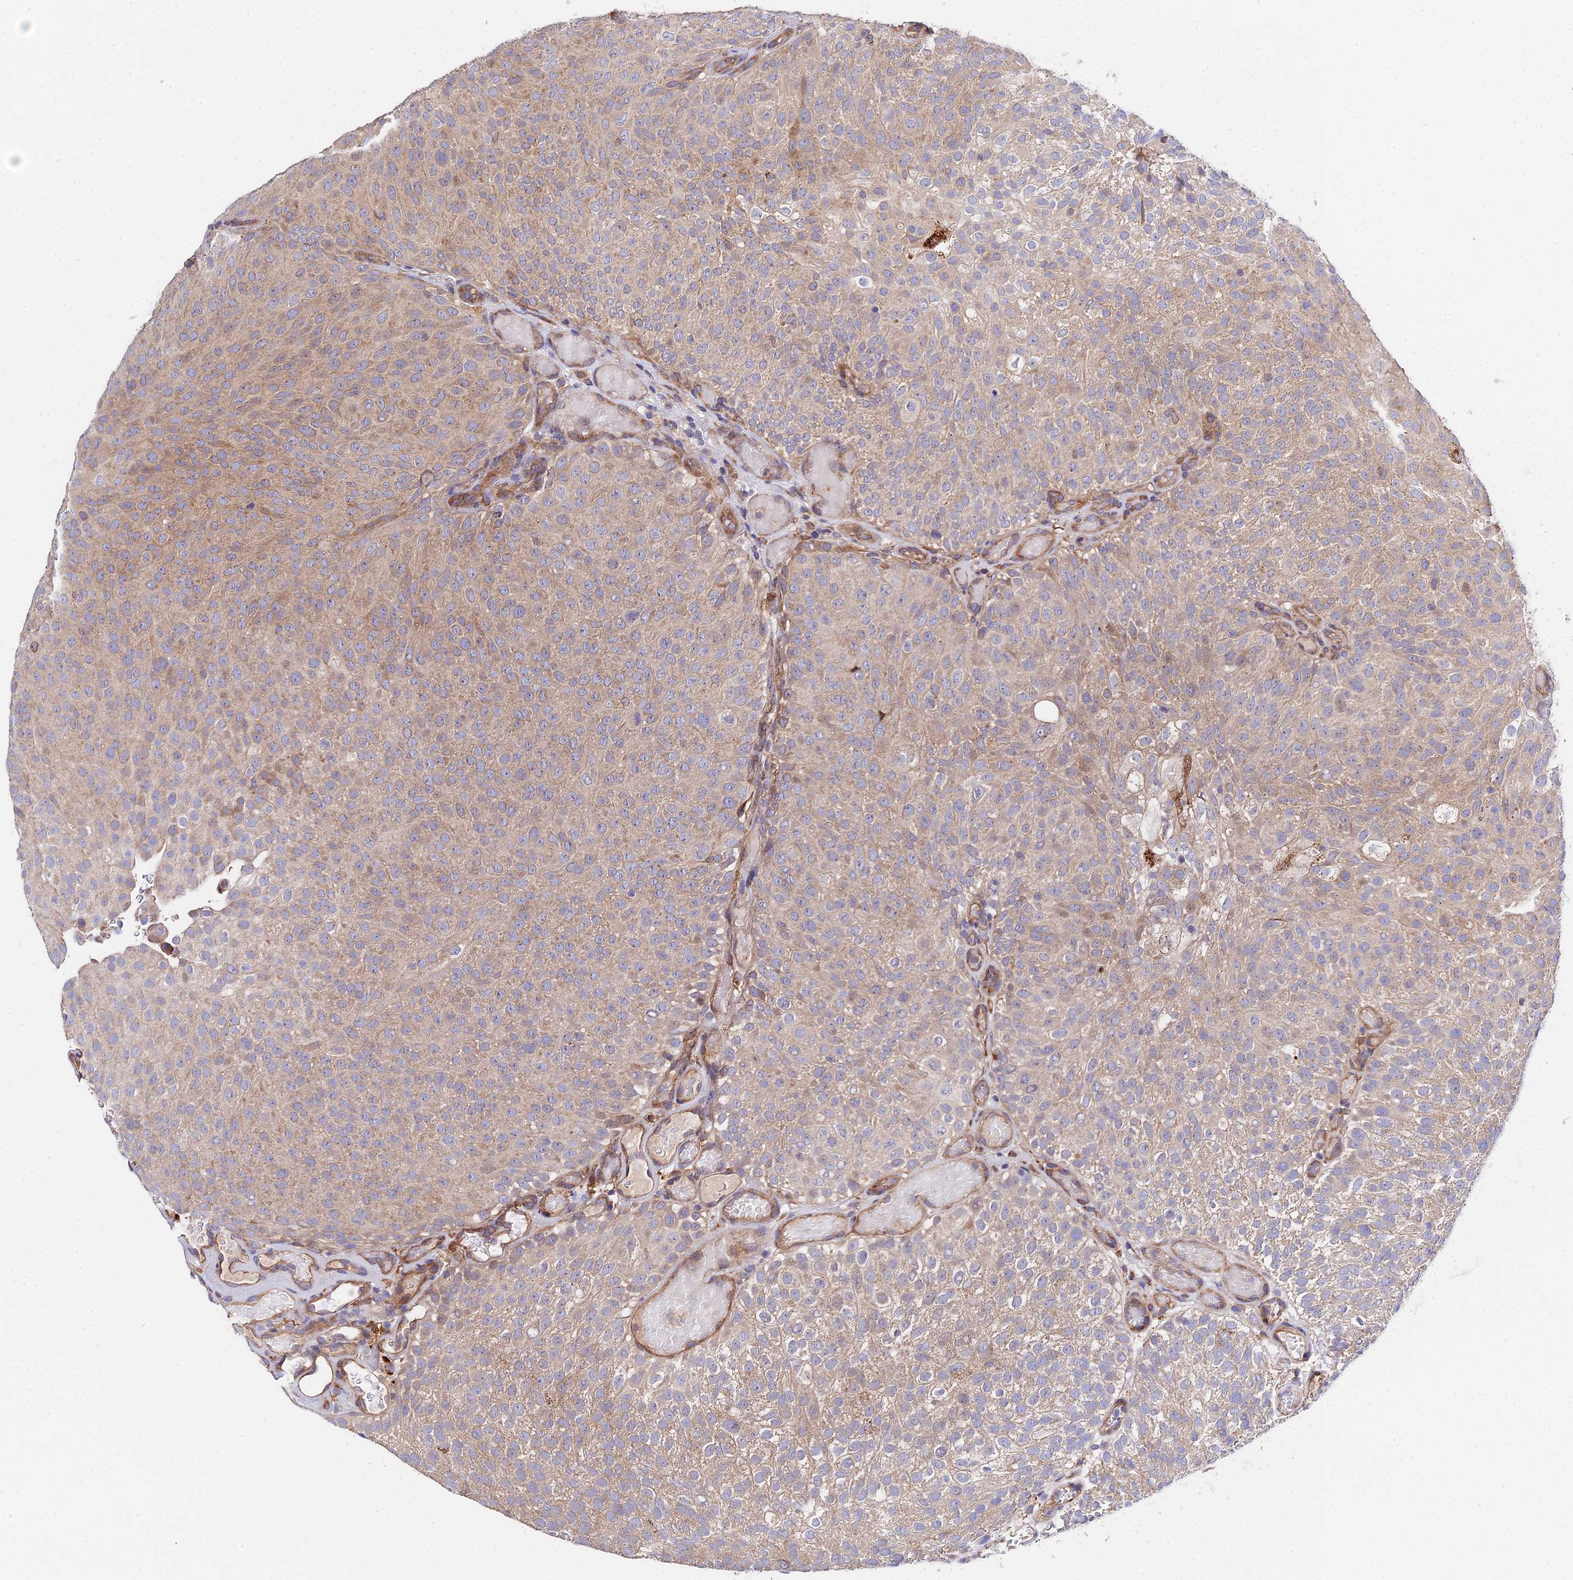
{"staining": {"intensity": "weak", "quantity": ">75%", "location": "cytoplasmic/membranous"}, "tissue": "urothelial cancer", "cell_type": "Tumor cells", "image_type": "cancer", "snomed": [{"axis": "morphology", "description": "Urothelial carcinoma, Low grade"}, {"axis": "topography", "description": "Urinary bladder"}], "caption": "Urothelial cancer stained for a protein (brown) demonstrates weak cytoplasmic/membranous positive staining in about >75% of tumor cells.", "gene": "CDC37L1", "patient": {"sex": "male", "age": 78}}